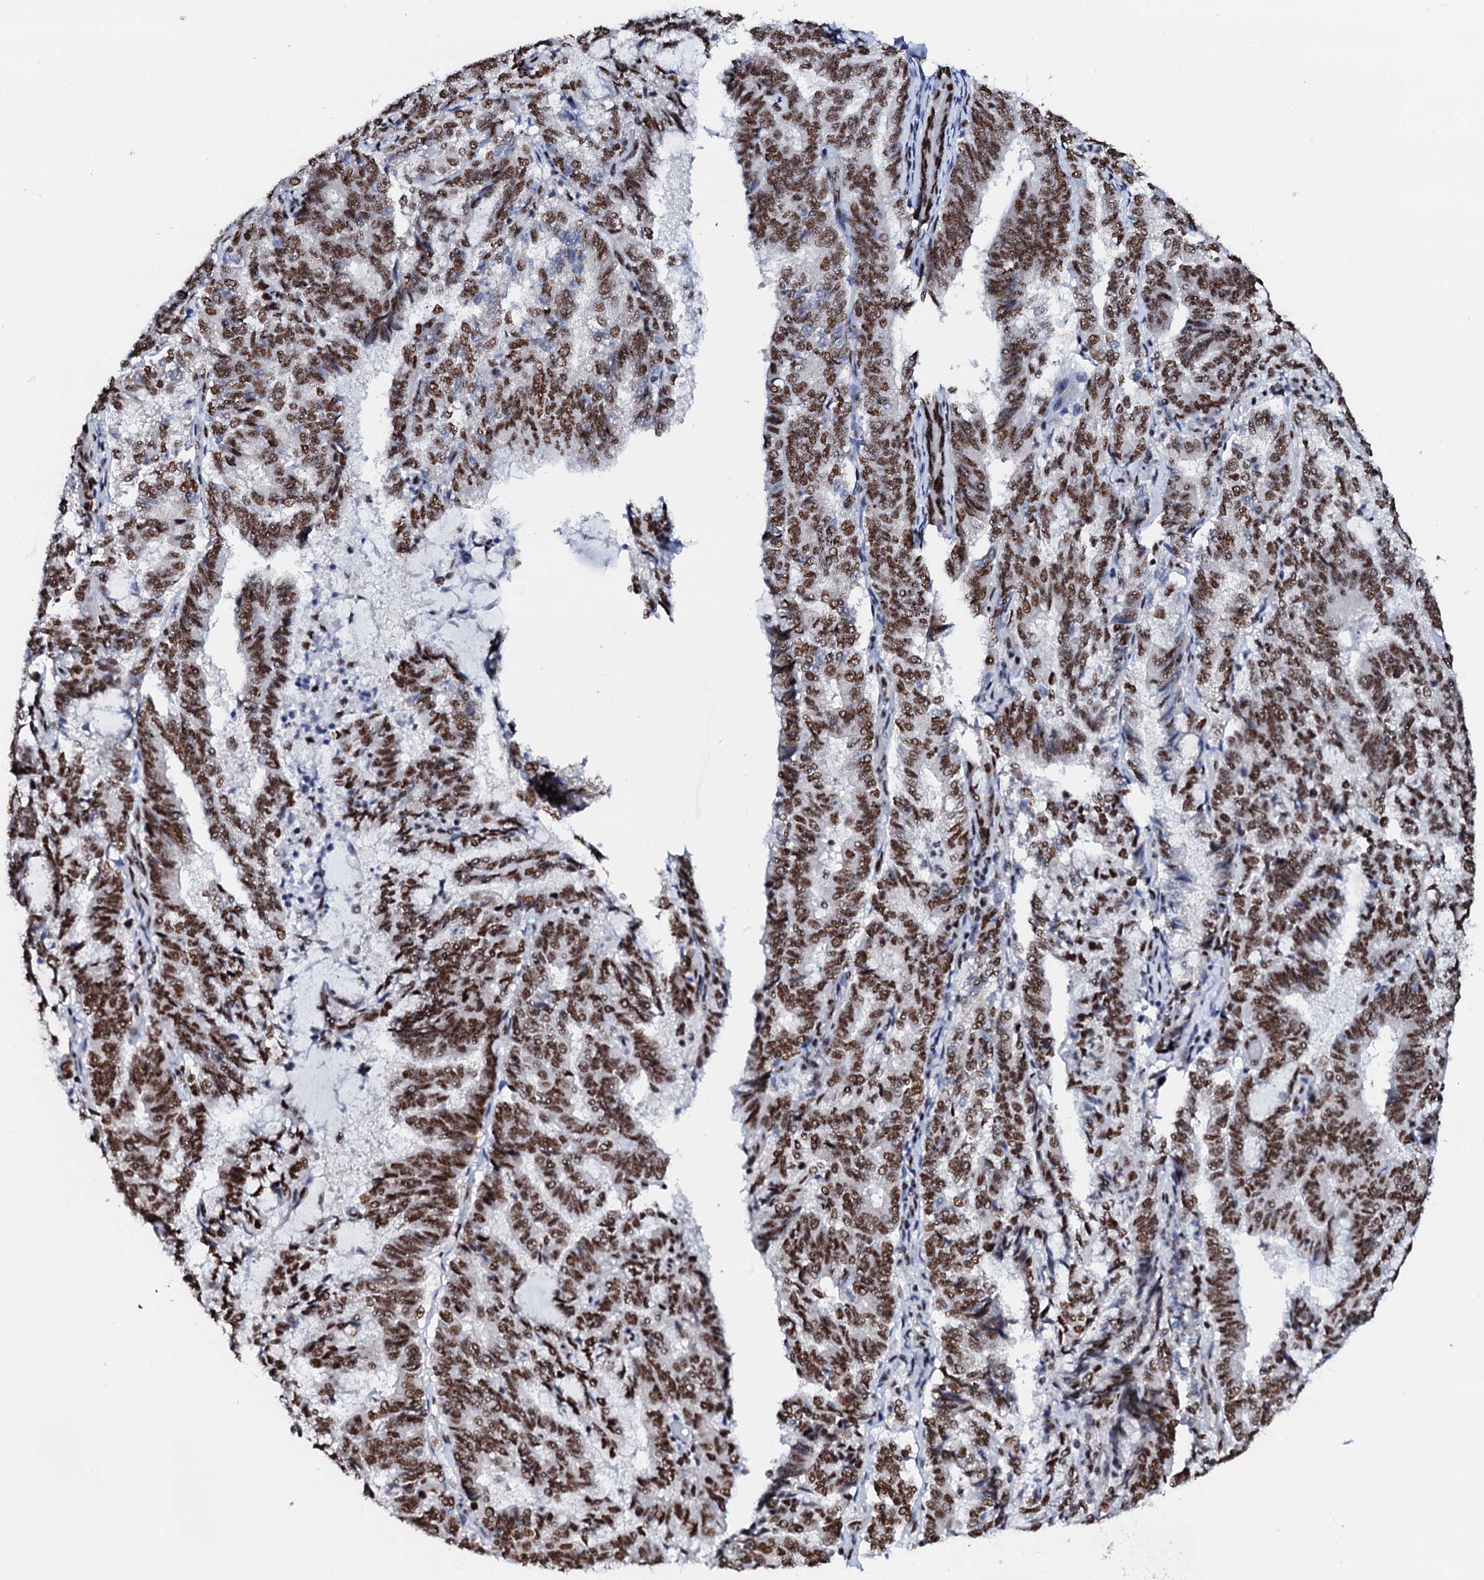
{"staining": {"intensity": "strong", "quantity": ">75%", "location": "nuclear"}, "tissue": "endometrial cancer", "cell_type": "Tumor cells", "image_type": "cancer", "snomed": [{"axis": "morphology", "description": "Adenocarcinoma, NOS"}, {"axis": "topography", "description": "Endometrium"}], "caption": "This image shows endometrial adenocarcinoma stained with immunohistochemistry (IHC) to label a protein in brown. The nuclear of tumor cells show strong positivity for the protein. Nuclei are counter-stained blue.", "gene": "NKAPD1", "patient": {"sex": "female", "age": 80}}